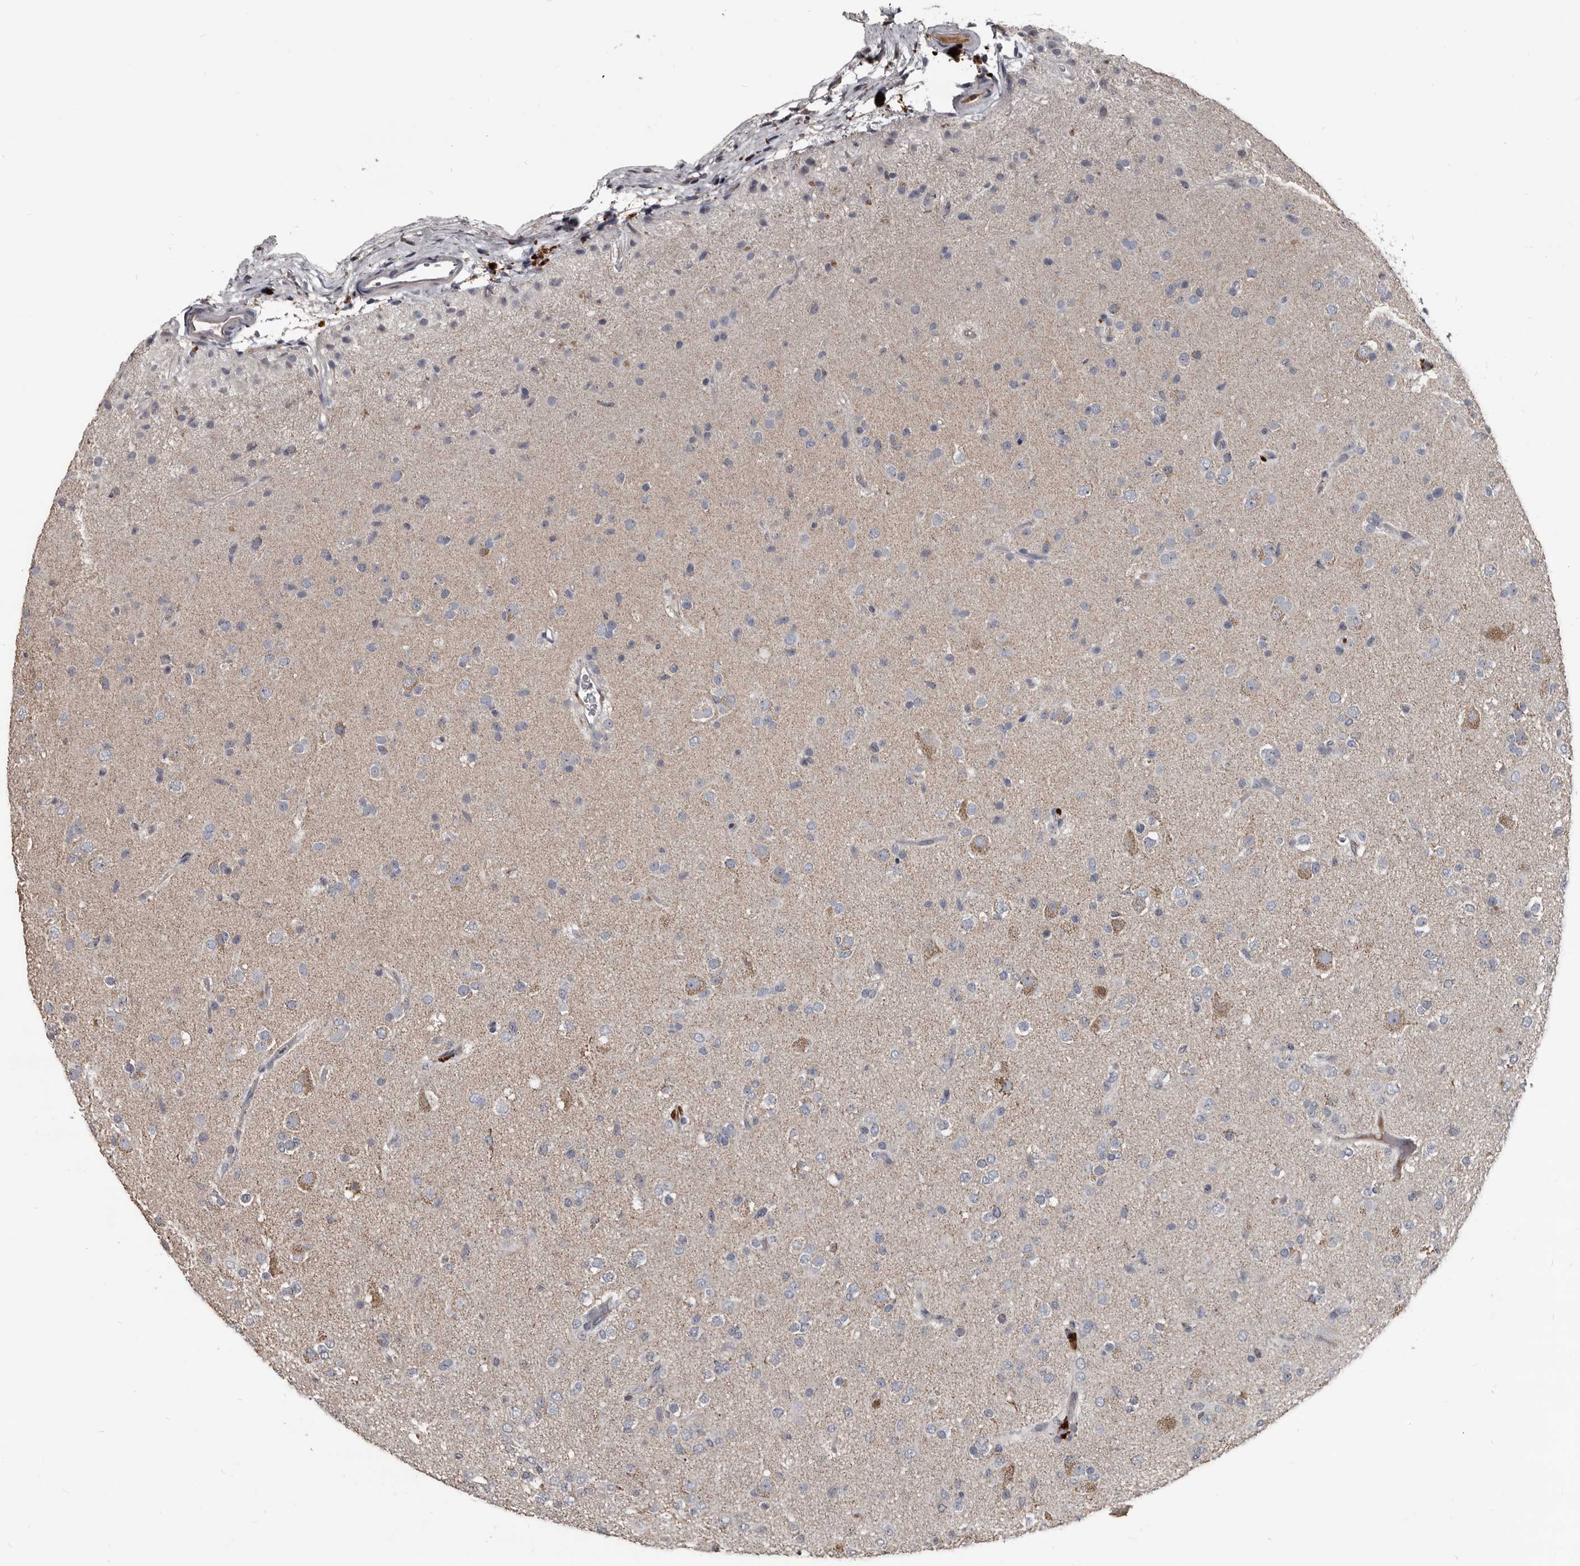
{"staining": {"intensity": "weak", "quantity": "<25%", "location": "cytoplasmic/membranous"}, "tissue": "glioma", "cell_type": "Tumor cells", "image_type": "cancer", "snomed": [{"axis": "morphology", "description": "Glioma, malignant, Low grade"}, {"axis": "topography", "description": "Brain"}], "caption": "There is no significant positivity in tumor cells of low-grade glioma (malignant).", "gene": "GREB1", "patient": {"sex": "male", "age": 65}}